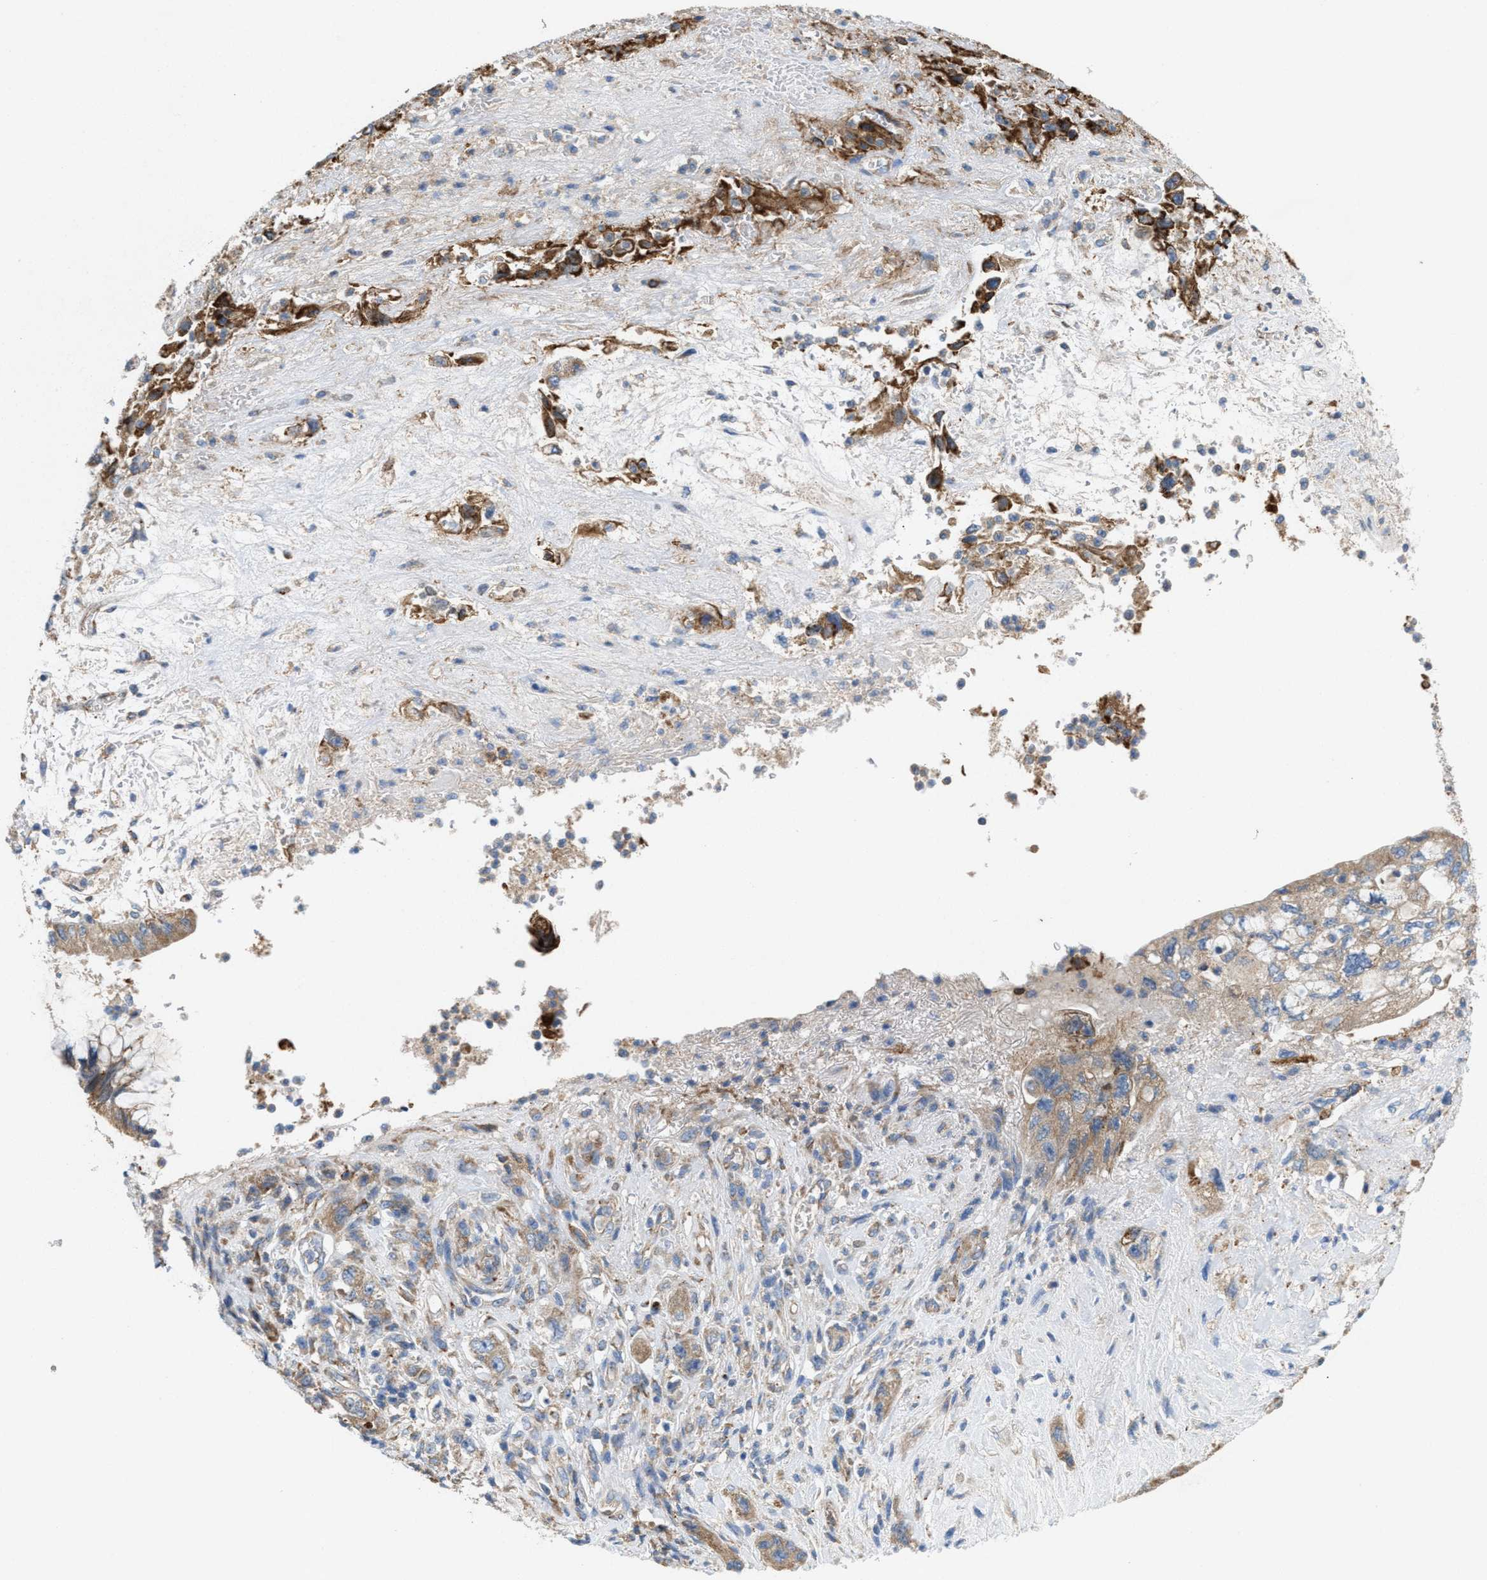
{"staining": {"intensity": "moderate", "quantity": ">75%", "location": "cytoplasmic/membranous"}, "tissue": "pancreatic cancer", "cell_type": "Tumor cells", "image_type": "cancer", "snomed": [{"axis": "morphology", "description": "Adenocarcinoma, NOS"}, {"axis": "topography", "description": "Pancreas"}], "caption": "The histopathology image displays staining of pancreatic cancer, revealing moderate cytoplasmic/membranous protein staining (brown color) within tumor cells.", "gene": "DYNC2I1", "patient": {"sex": "female", "age": 73}}